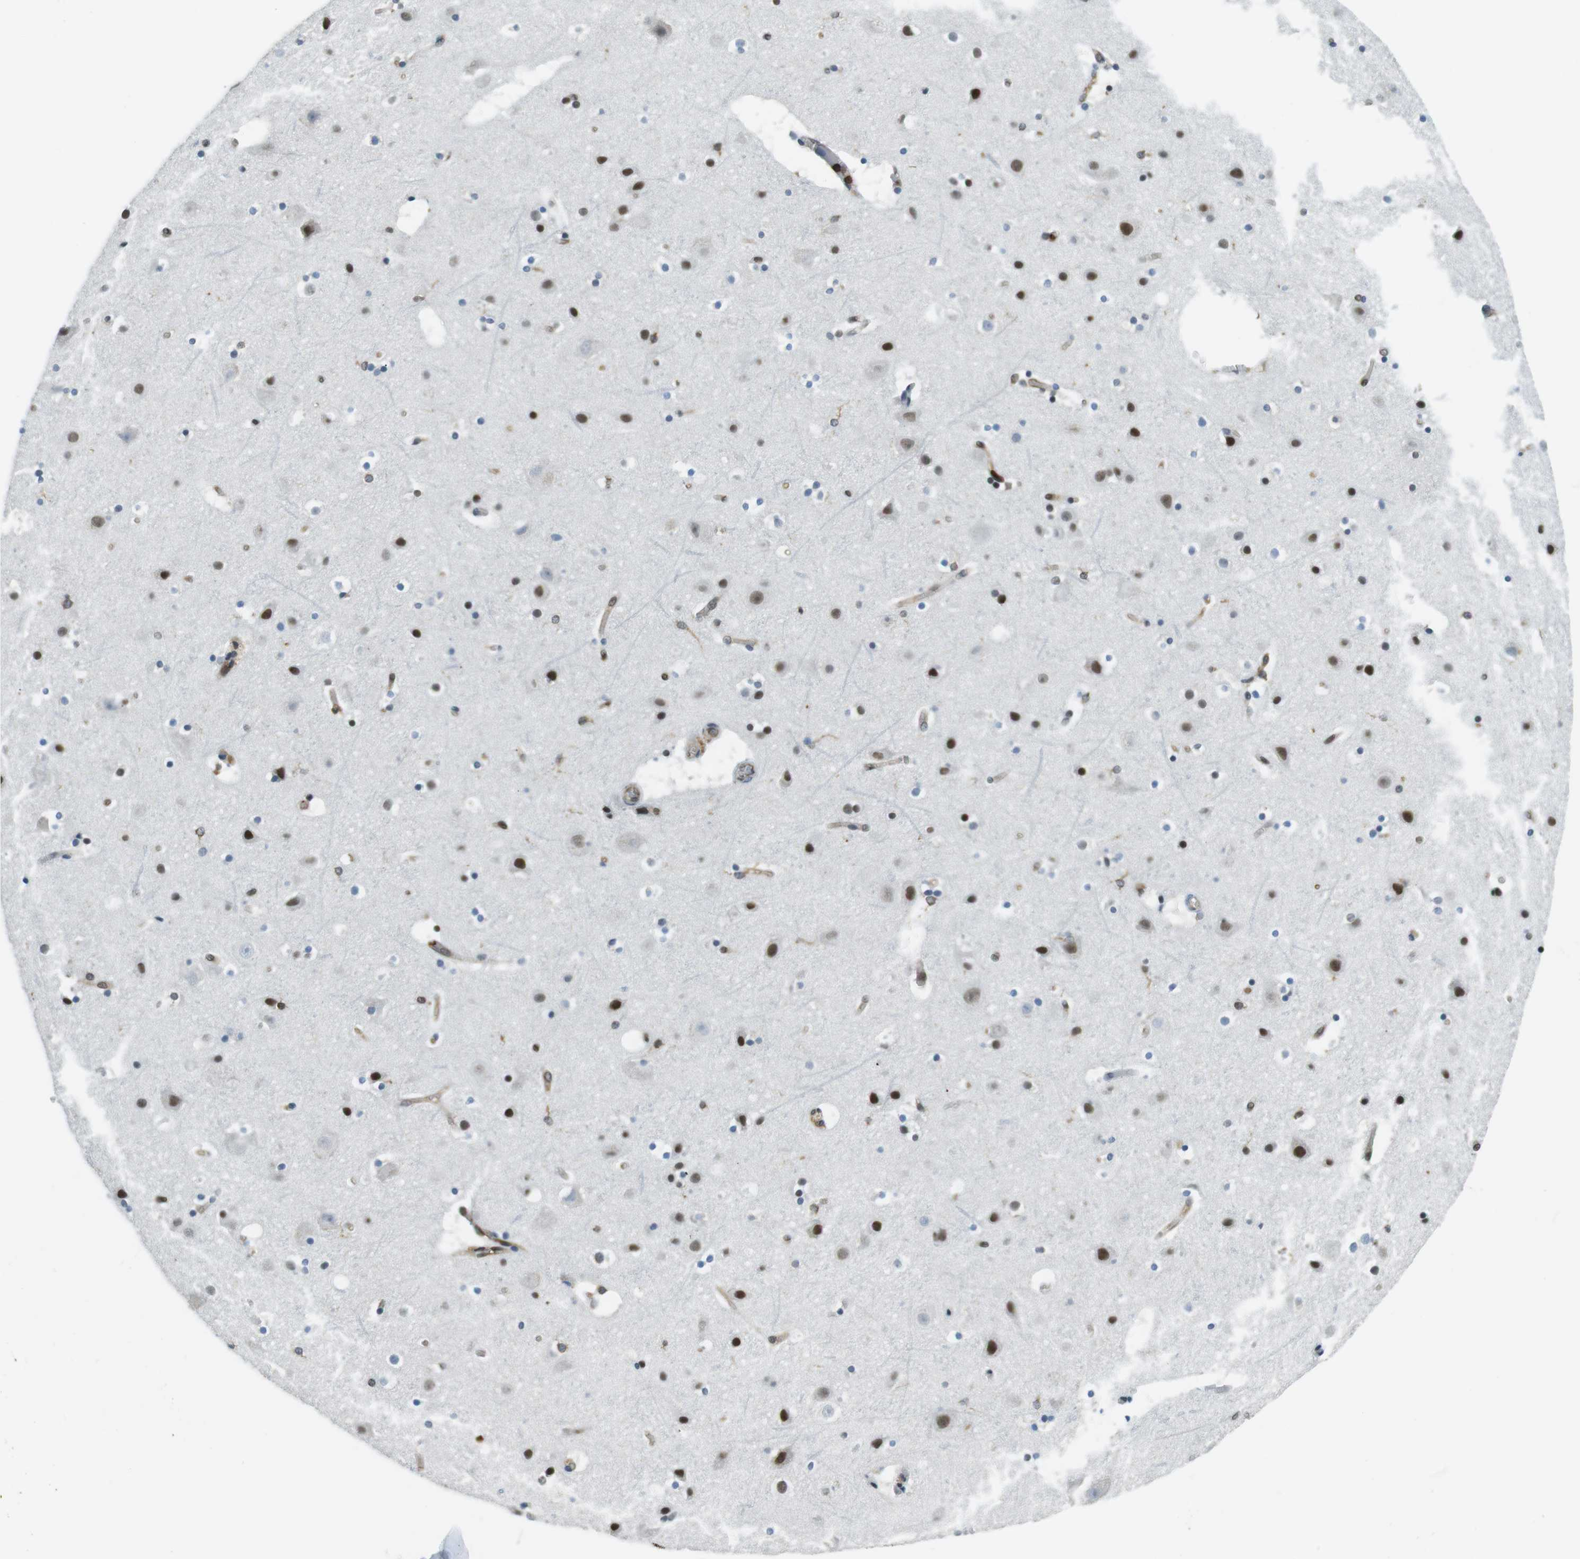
{"staining": {"intensity": "weak", "quantity": "25%-75%", "location": "cytoplasmic/membranous"}, "tissue": "cerebral cortex", "cell_type": "Endothelial cells", "image_type": "normal", "snomed": [{"axis": "morphology", "description": "Normal tissue, NOS"}, {"axis": "topography", "description": "Cerebral cortex"}], "caption": "Endothelial cells demonstrate low levels of weak cytoplasmic/membranous positivity in approximately 25%-75% of cells in benign human cerebral cortex.", "gene": "STK10", "patient": {"sex": "male", "age": 45}}